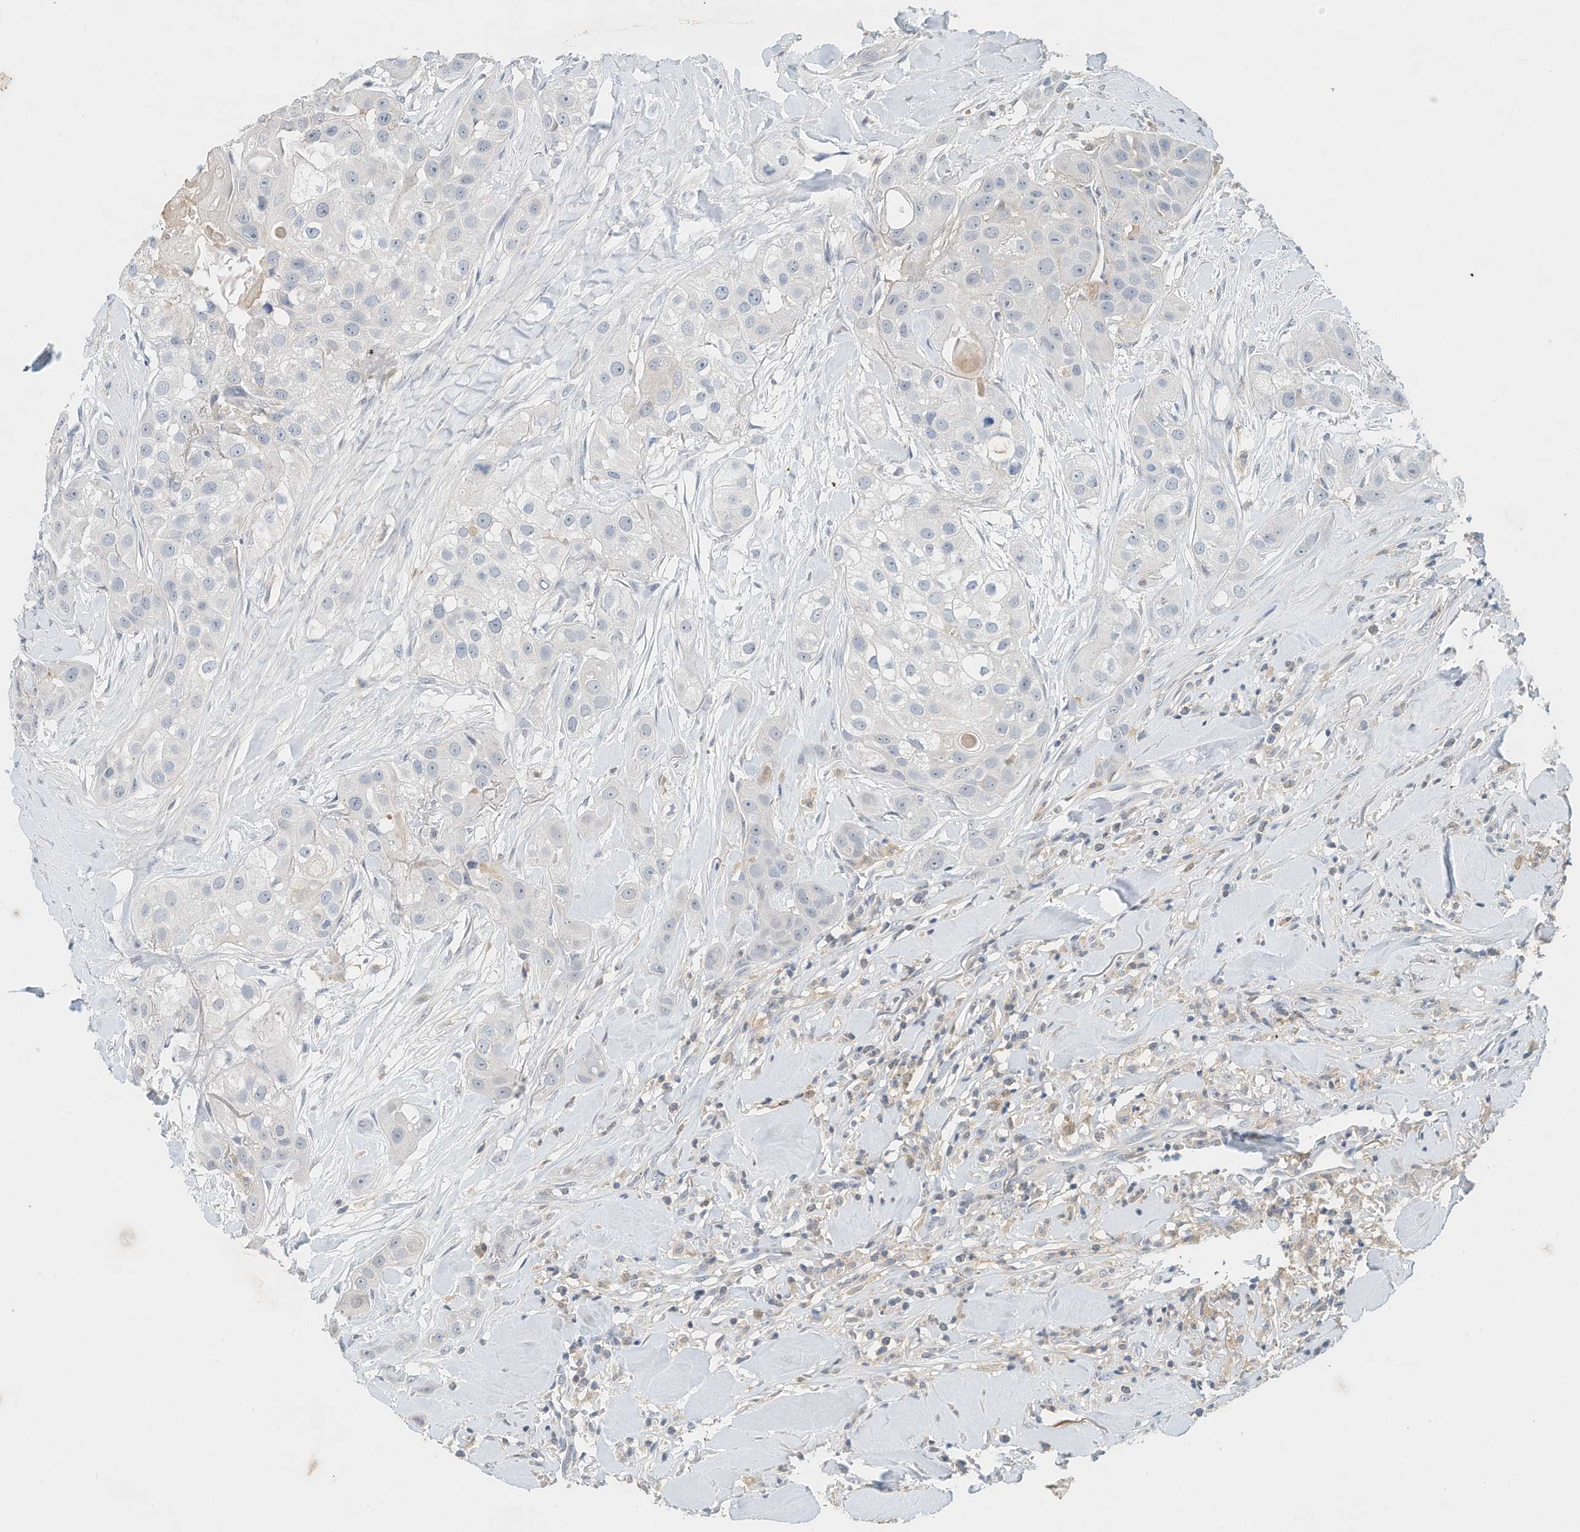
{"staining": {"intensity": "negative", "quantity": "none", "location": "none"}, "tissue": "head and neck cancer", "cell_type": "Tumor cells", "image_type": "cancer", "snomed": [{"axis": "morphology", "description": "Normal tissue, NOS"}, {"axis": "morphology", "description": "Squamous cell carcinoma, NOS"}, {"axis": "topography", "description": "Skeletal muscle"}, {"axis": "topography", "description": "Head-Neck"}], "caption": "Tumor cells are negative for protein expression in human head and neck cancer (squamous cell carcinoma). Nuclei are stained in blue.", "gene": "MICAL1", "patient": {"sex": "male", "age": 51}}